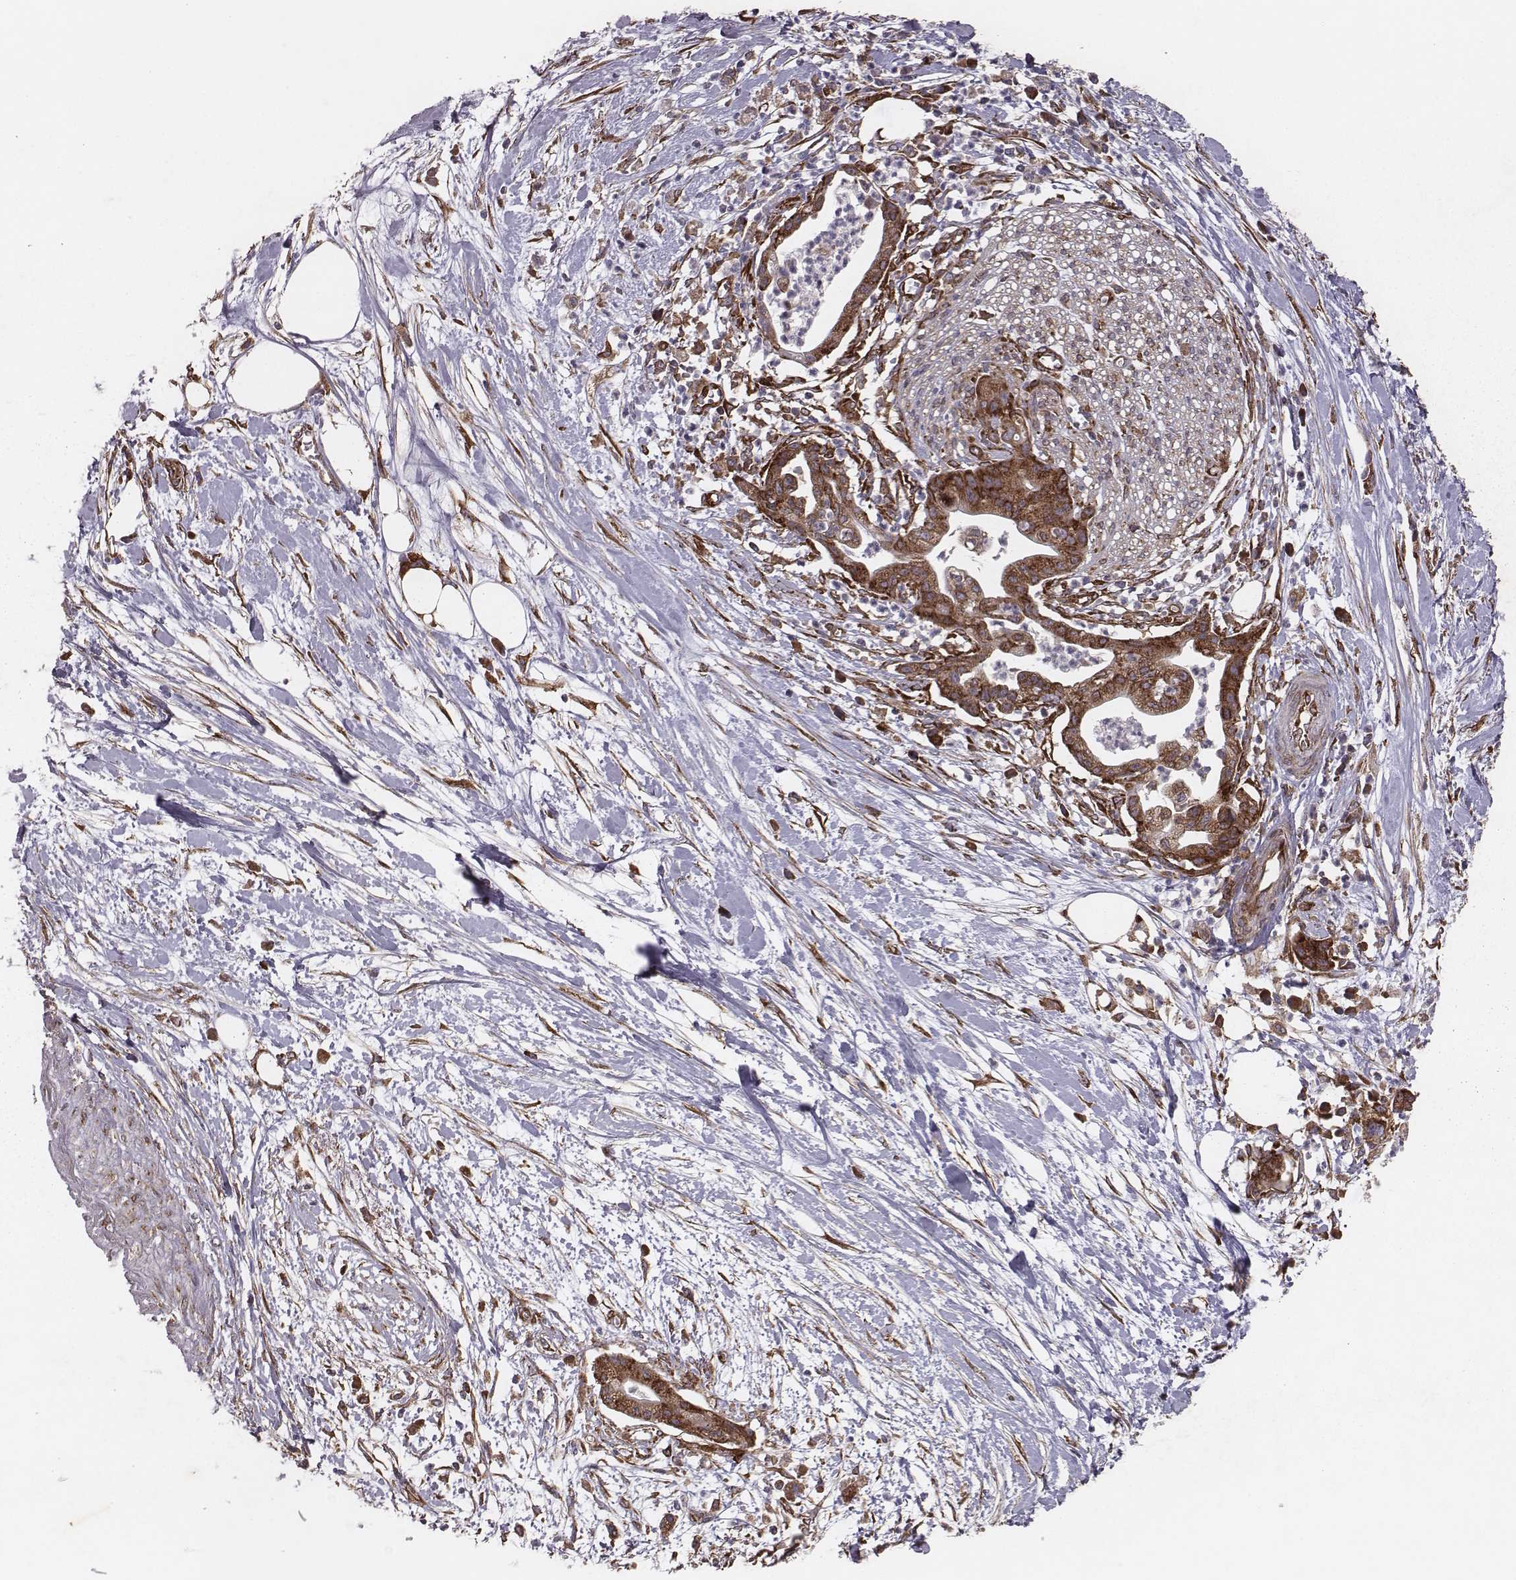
{"staining": {"intensity": "strong", "quantity": ">75%", "location": "cytoplasmic/membranous"}, "tissue": "pancreatic cancer", "cell_type": "Tumor cells", "image_type": "cancer", "snomed": [{"axis": "morphology", "description": "Normal tissue, NOS"}, {"axis": "morphology", "description": "Adenocarcinoma, NOS"}, {"axis": "topography", "description": "Lymph node"}, {"axis": "topography", "description": "Pancreas"}], "caption": "A histopathology image showing strong cytoplasmic/membranous positivity in approximately >75% of tumor cells in pancreatic cancer, as visualized by brown immunohistochemical staining.", "gene": "TXLNA", "patient": {"sex": "female", "age": 58}}